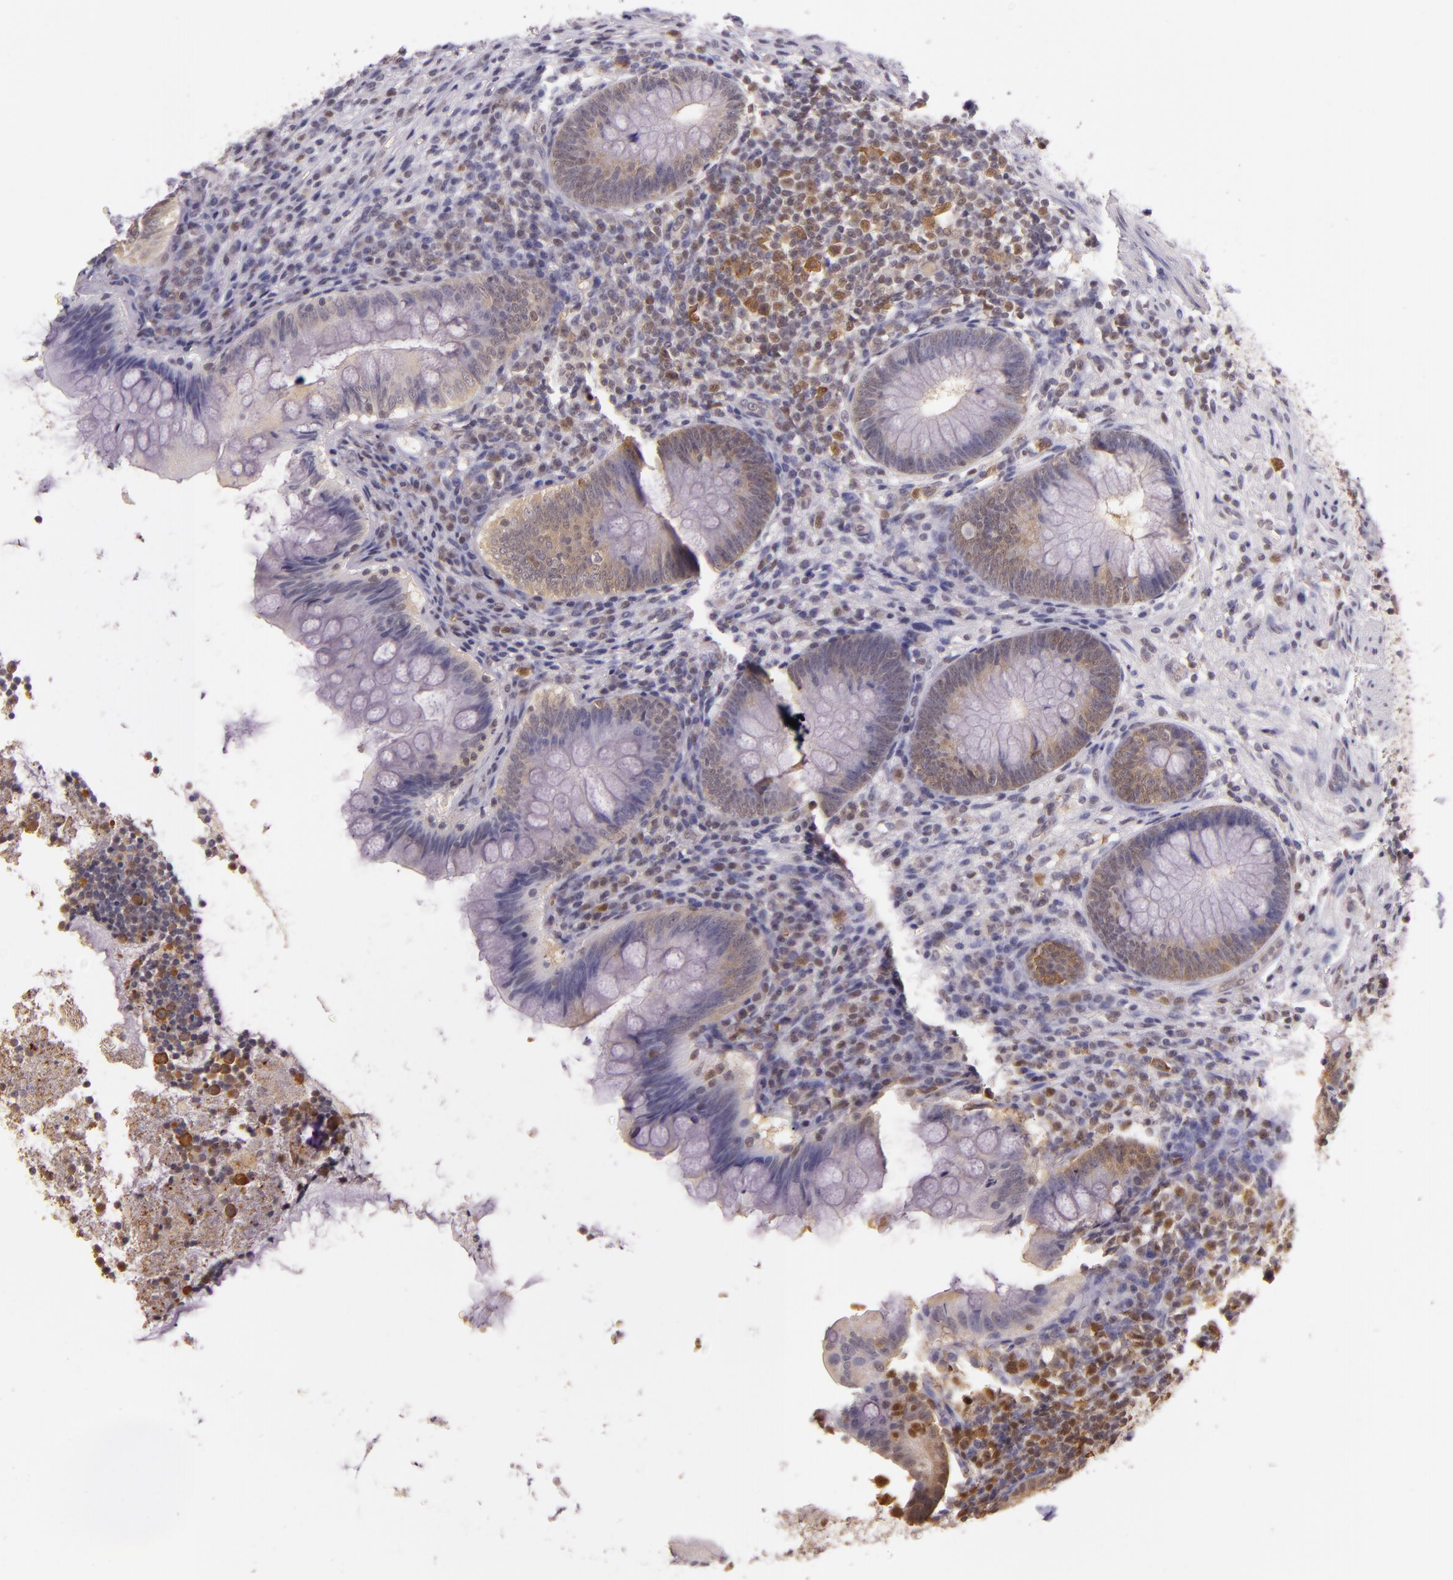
{"staining": {"intensity": "weak", "quantity": "25%-75%", "location": "cytoplasmic/membranous"}, "tissue": "appendix", "cell_type": "Glandular cells", "image_type": "normal", "snomed": [{"axis": "morphology", "description": "Normal tissue, NOS"}, {"axis": "topography", "description": "Appendix"}], "caption": "Appendix stained for a protein displays weak cytoplasmic/membranous positivity in glandular cells.", "gene": "HSPA8", "patient": {"sex": "female", "age": 66}}